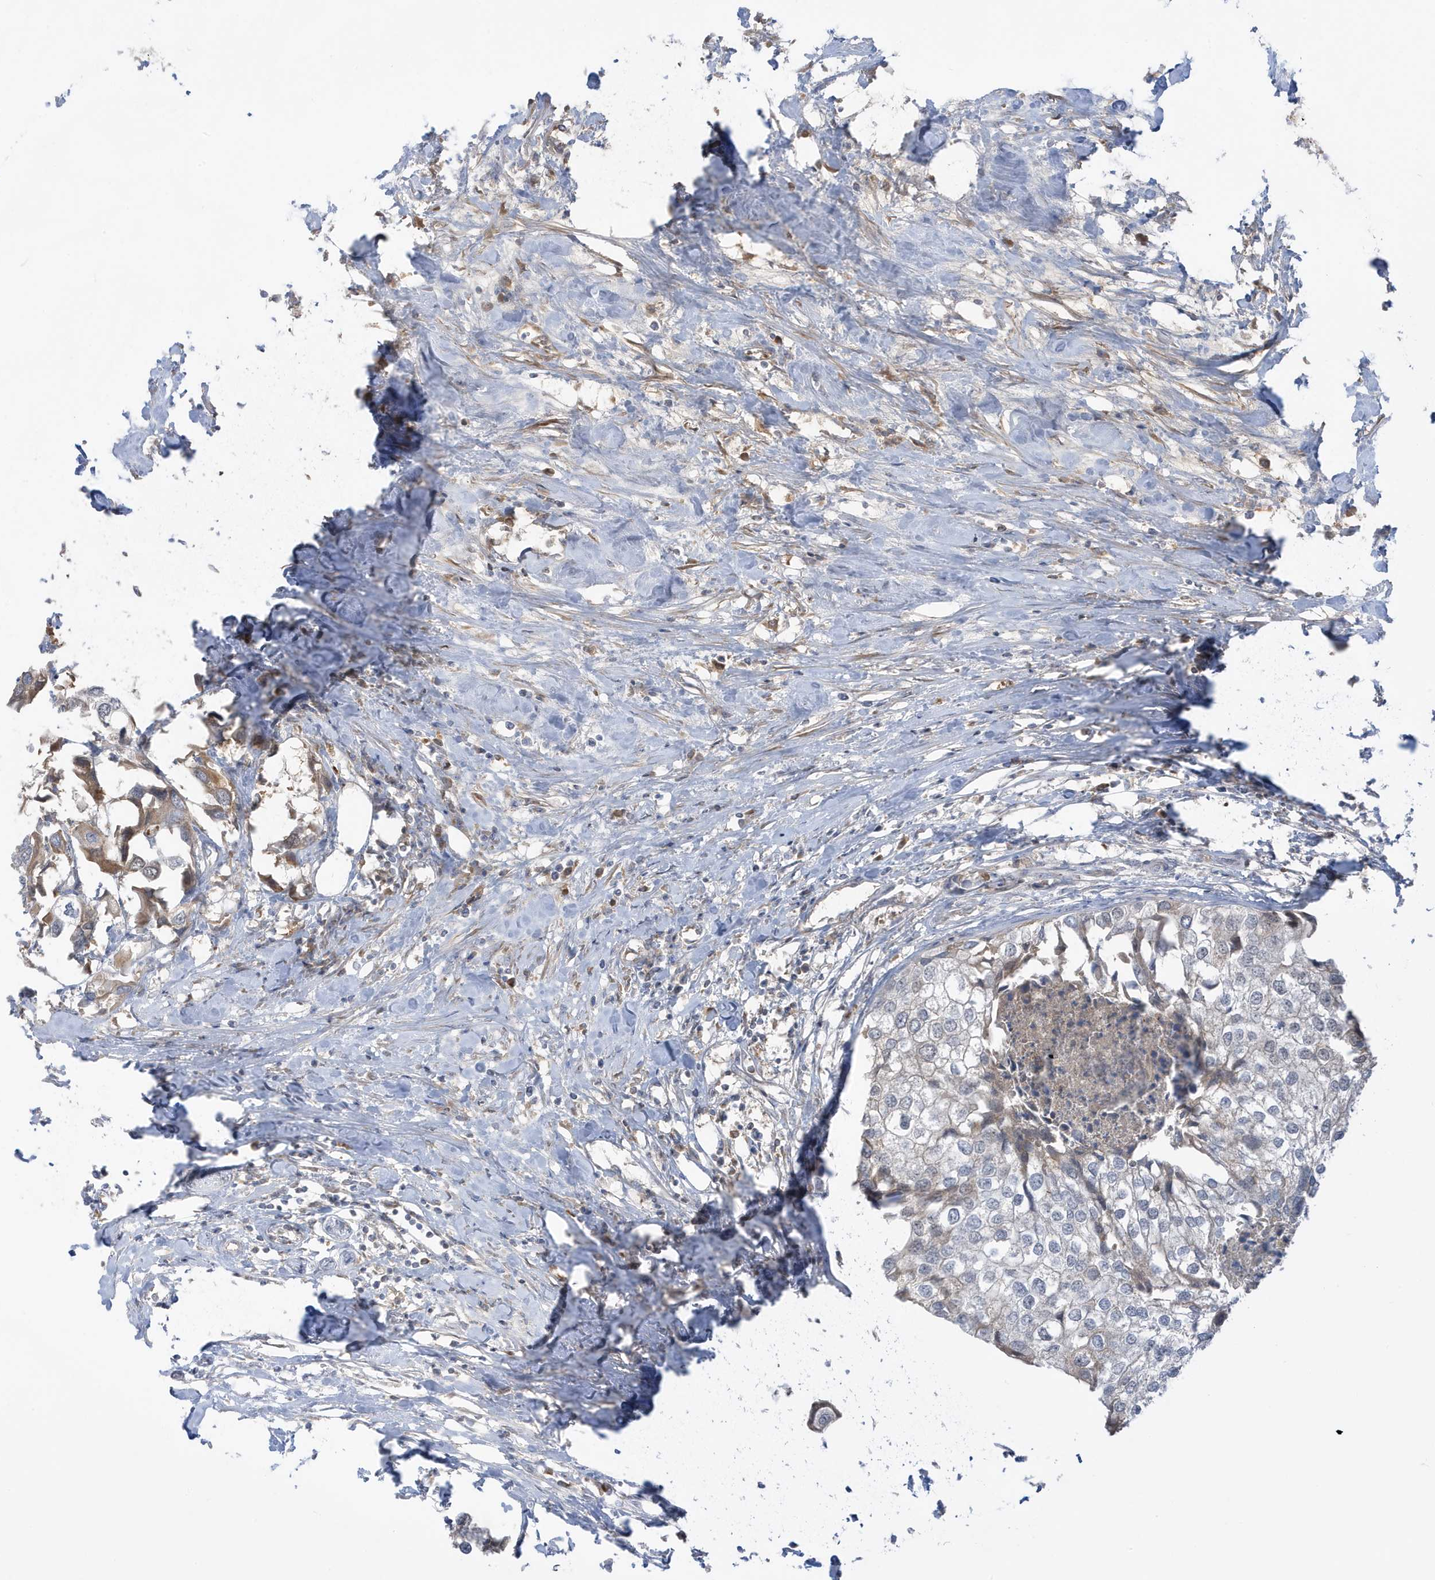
{"staining": {"intensity": "weak", "quantity": "<25%", "location": "cytoplasmic/membranous"}, "tissue": "urothelial cancer", "cell_type": "Tumor cells", "image_type": "cancer", "snomed": [{"axis": "morphology", "description": "Urothelial carcinoma, High grade"}, {"axis": "topography", "description": "Urinary bladder"}], "caption": "A high-resolution histopathology image shows immunohistochemistry staining of high-grade urothelial carcinoma, which exhibits no significant positivity in tumor cells. (DAB (3,3'-diaminobenzidine) IHC with hematoxylin counter stain).", "gene": "IFT57", "patient": {"sex": "male", "age": 64}}